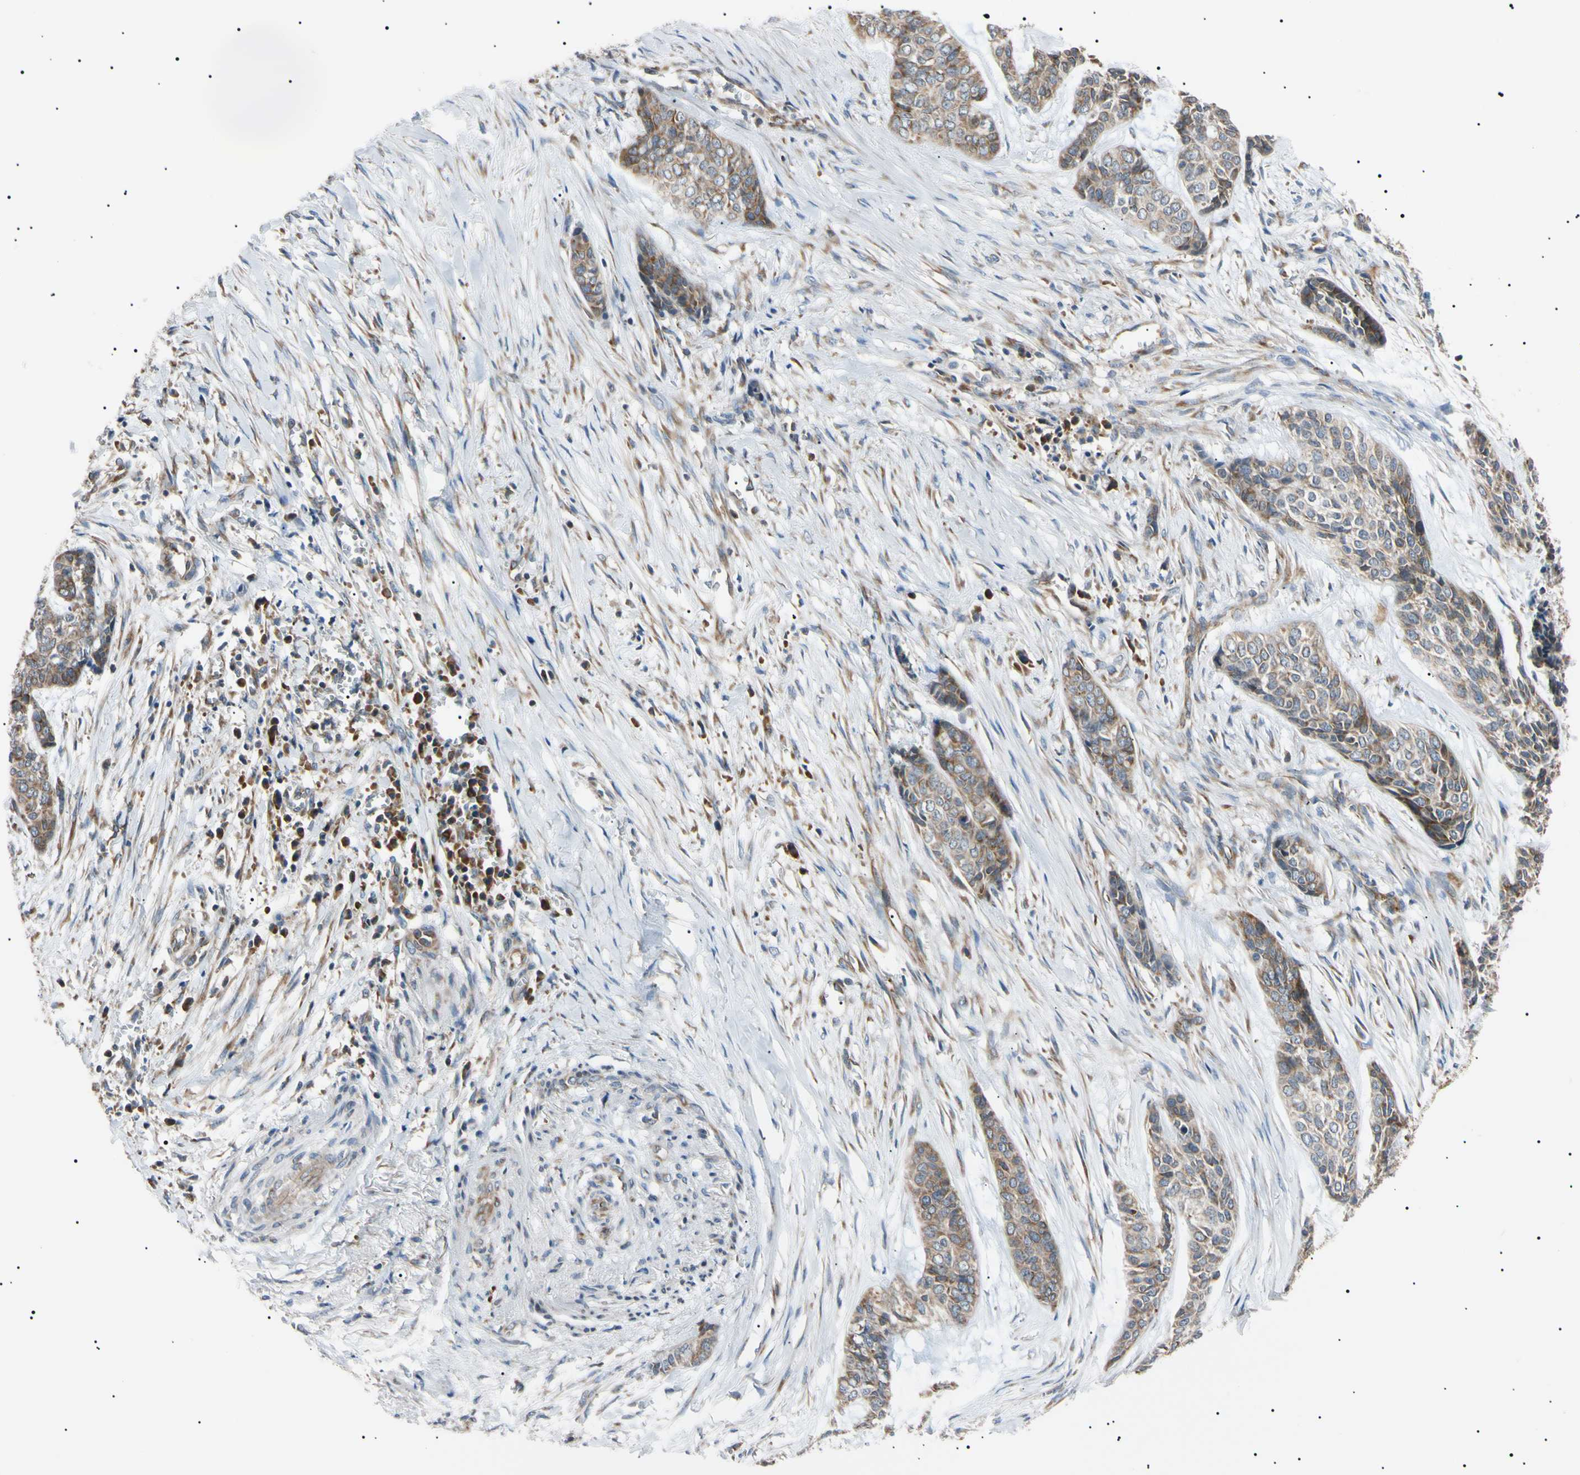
{"staining": {"intensity": "moderate", "quantity": ">75%", "location": "cytoplasmic/membranous"}, "tissue": "skin cancer", "cell_type": "Tumor cells", "image_type": "cancer", "snomed": [{"axis": "morphology", "description": "Basal cell carcinoma"}, {"axis": "topography", "description": "Skin"}], "caption": "Protein analysis of basal cell carcinoma (skin) tissue shows moderate cytoplasmic/membranous positivity in approximately >75% of tumor cells.", "gene": "VAPA", "patient": {"sex": "female", "age": 64}}